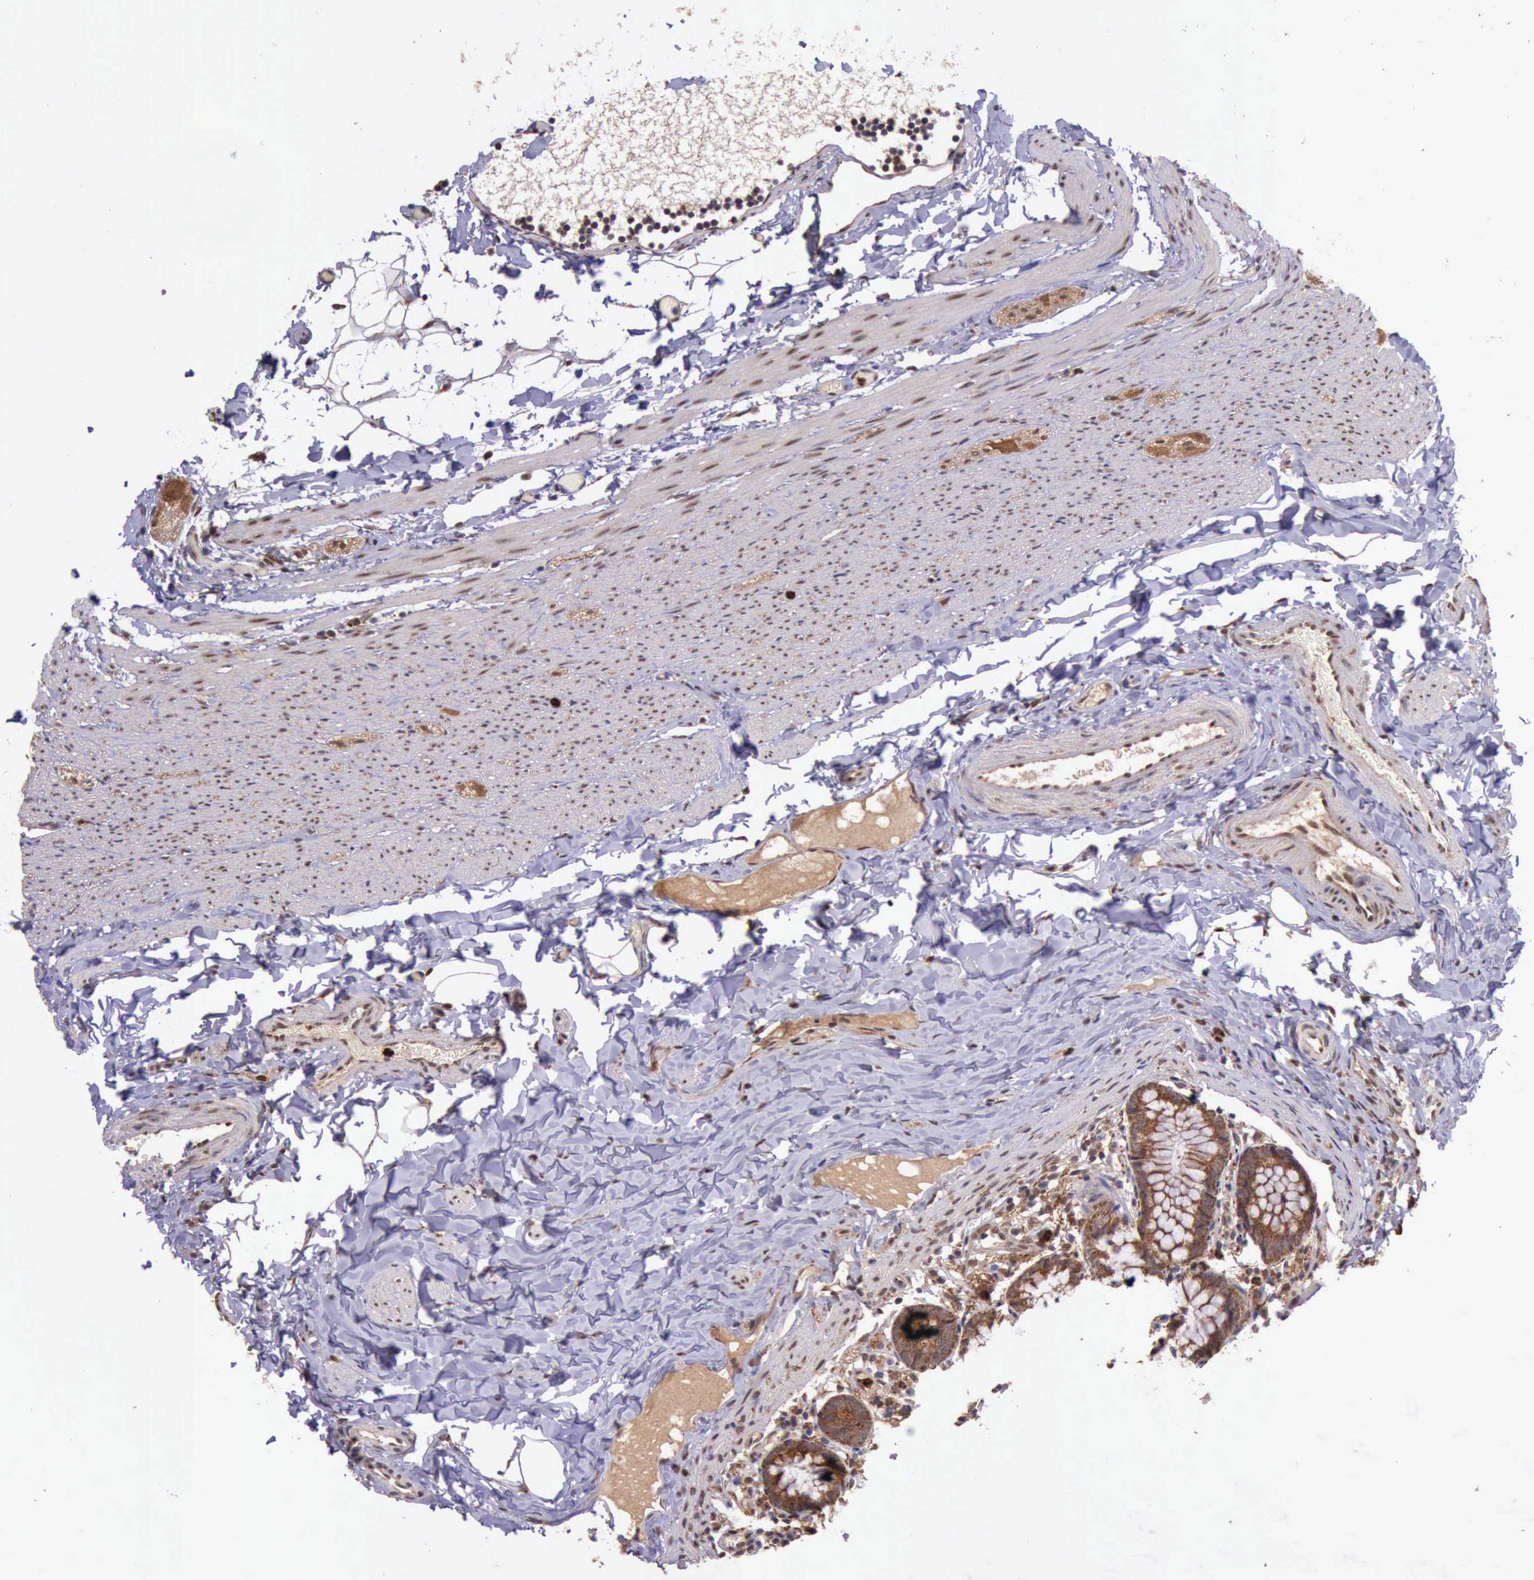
{"staining": {"intensity": "strong", "quantity": ">75%", "location": "cytoplasmic/membranous"}, "tissue": "appendix", "cell_type": "Glandular cells", "image_type": "normal", "snomed": [{"axis": "morphology", "description": "Normal tissue, NOS"}, {"axis": "topography", "description": "Appendix"}], "caption": "This histopathology image shows immunohistochemistry staining of benign human appendix, with high strong cytoplasmic/membranous expression in approximately >75% of glandular cells.", "gene": "ARMCX3", "patient": {"sex": "male", "age": 7}}